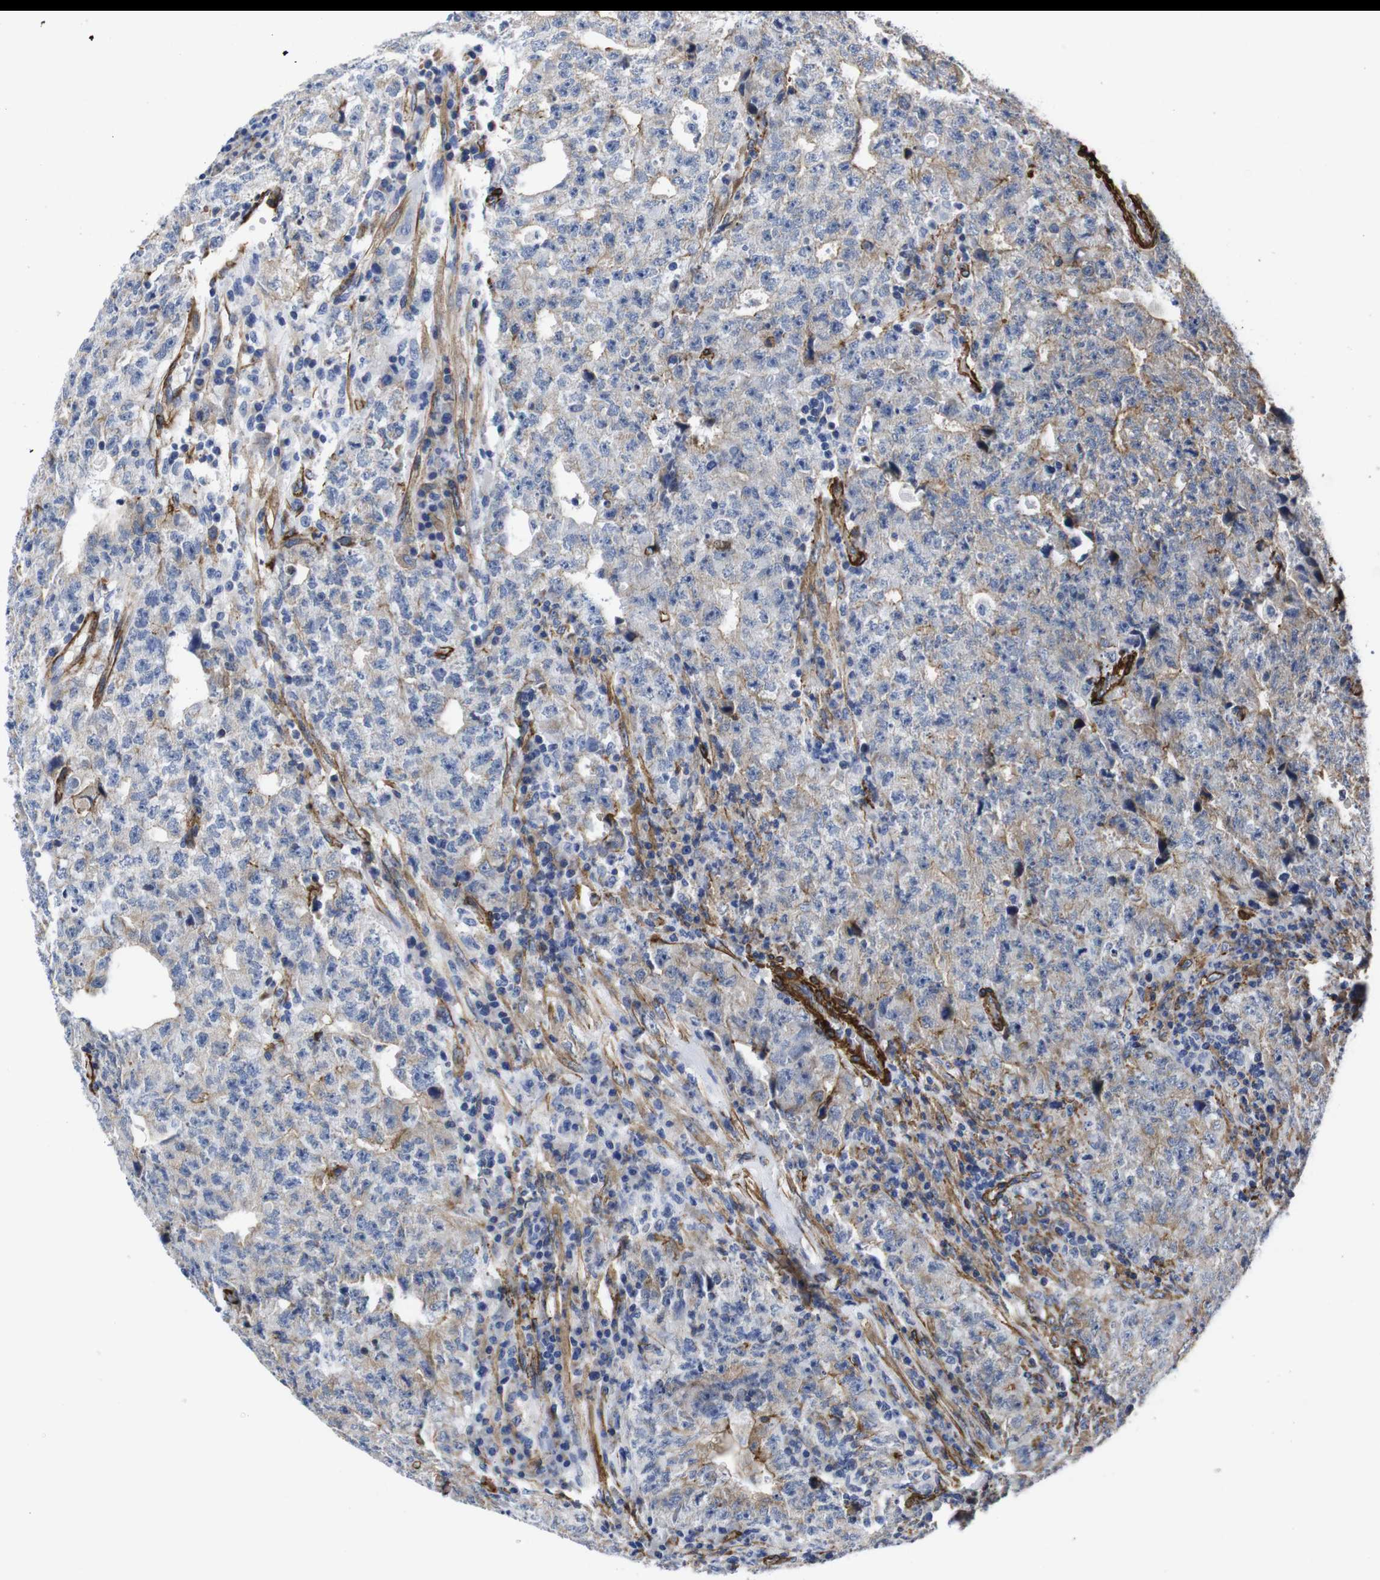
{"staining": {"intensity": "weak", "quantity": "<25%", "location": "cytoplasmic/membranous"}, "tissue": "testis cancer", "cell_type": "Tumor cells", "image_type": "cancer", "snomed": [{"axis": "morphology", "description": "Necrosis, NOS"}, {"axis": "morphology", "description": "Carcinoma, Embryonal, NOS"}, {"axis": "topography", "description": "Testis"}], "caption": "IHC micrograph of human testis cancer (embryonal carcinoma) stained for a protein (brown), which reveals no positivity in tumor cells.", "gene": "WNT10A", "patient": {"sex": "male", "age": 19}}